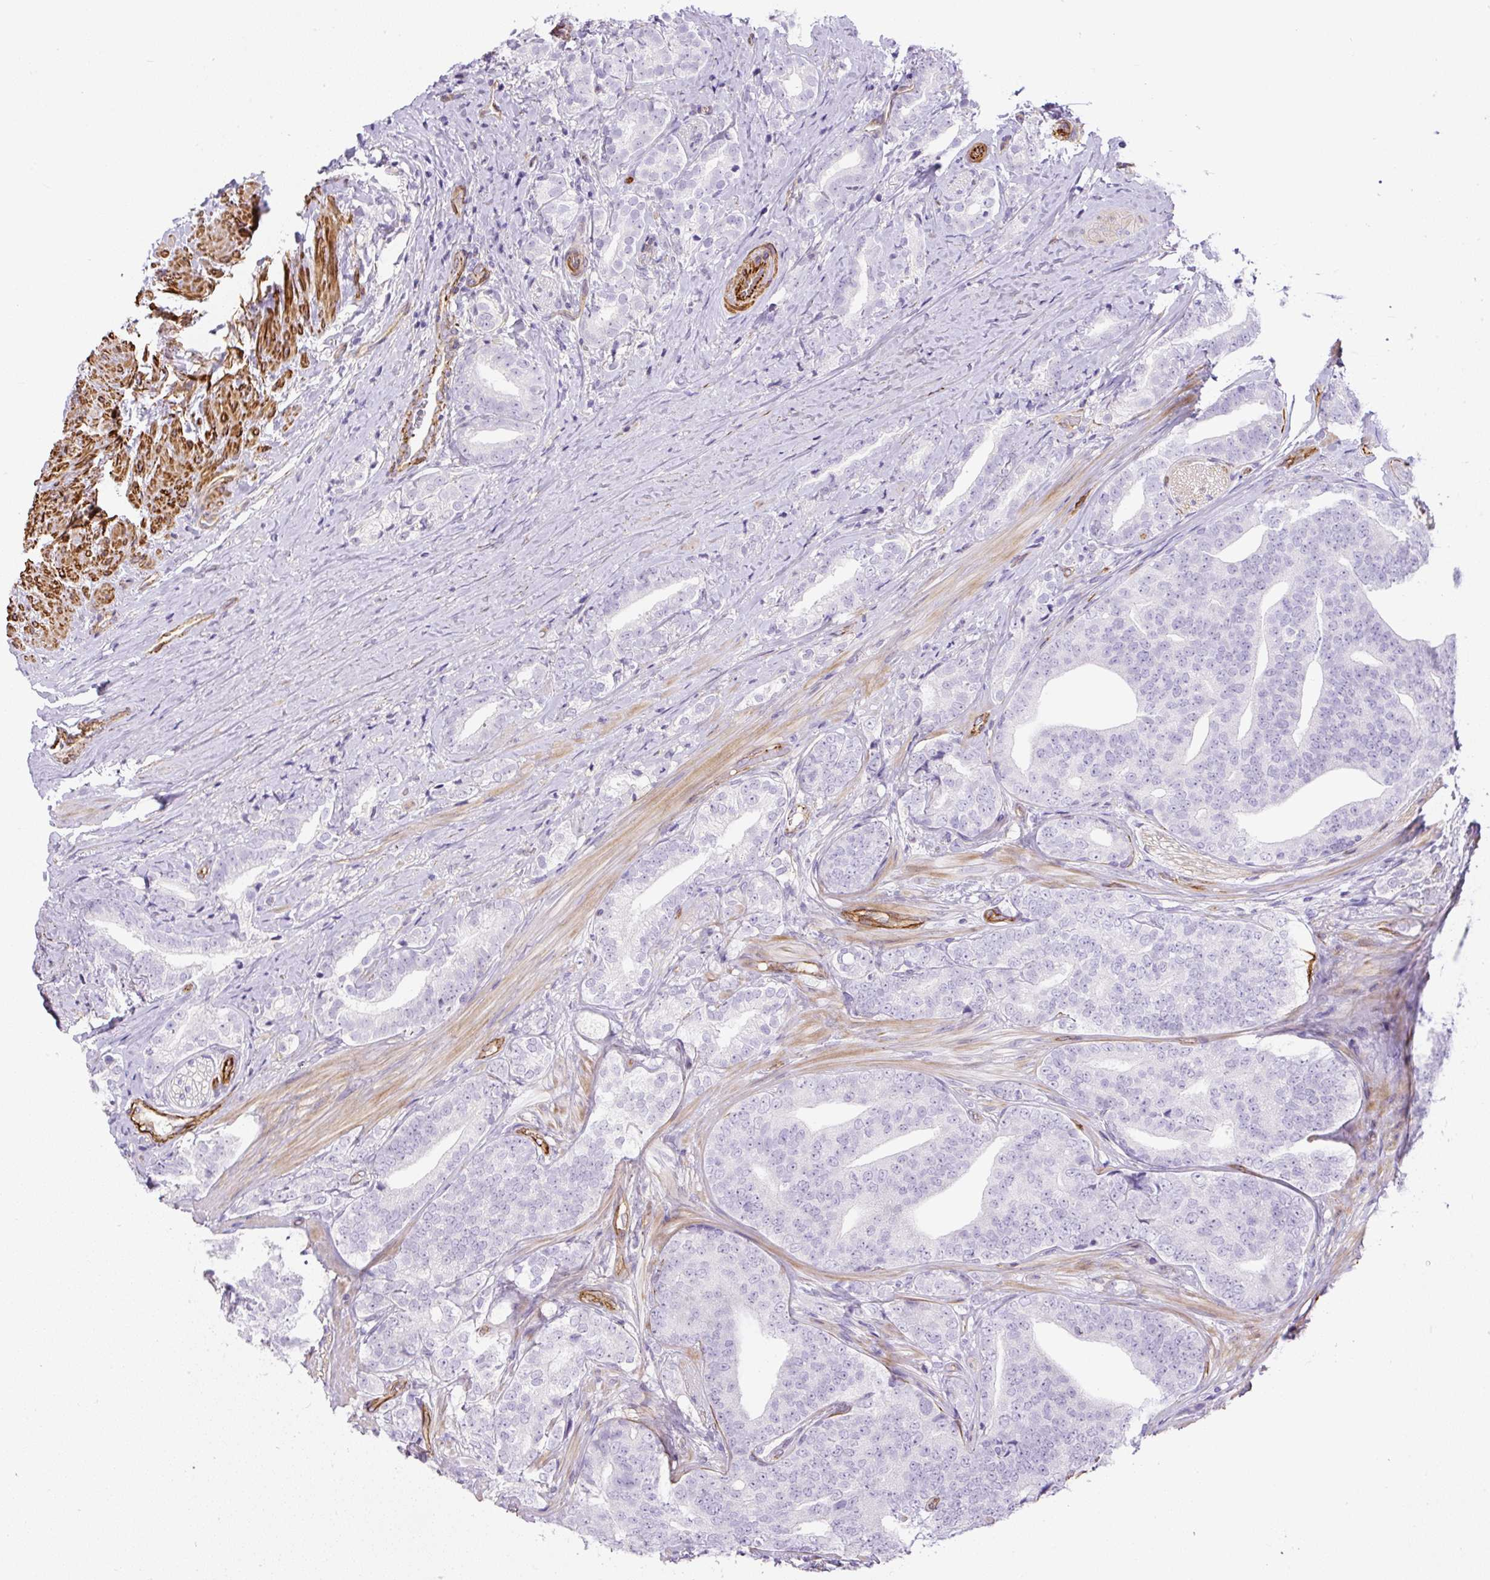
{"staining": {"intensity": "negative", "quantity": "none", "location": "none"}, "tissue": "prostate cancer", "cell_type": "Tumor cells", "image_type": "cancer", "snomed": [{"axis": "morphology", "description": "Adenocarcinoma, High grade"}, {"axis": "topography", "description": "Prostate"}], "caption": "Immunohistochemical staining of prostate cancer reveals no significant staining in tumor cells.", "gene": "B3GALT5", "patient": {"sex": "male", "age": 72}}